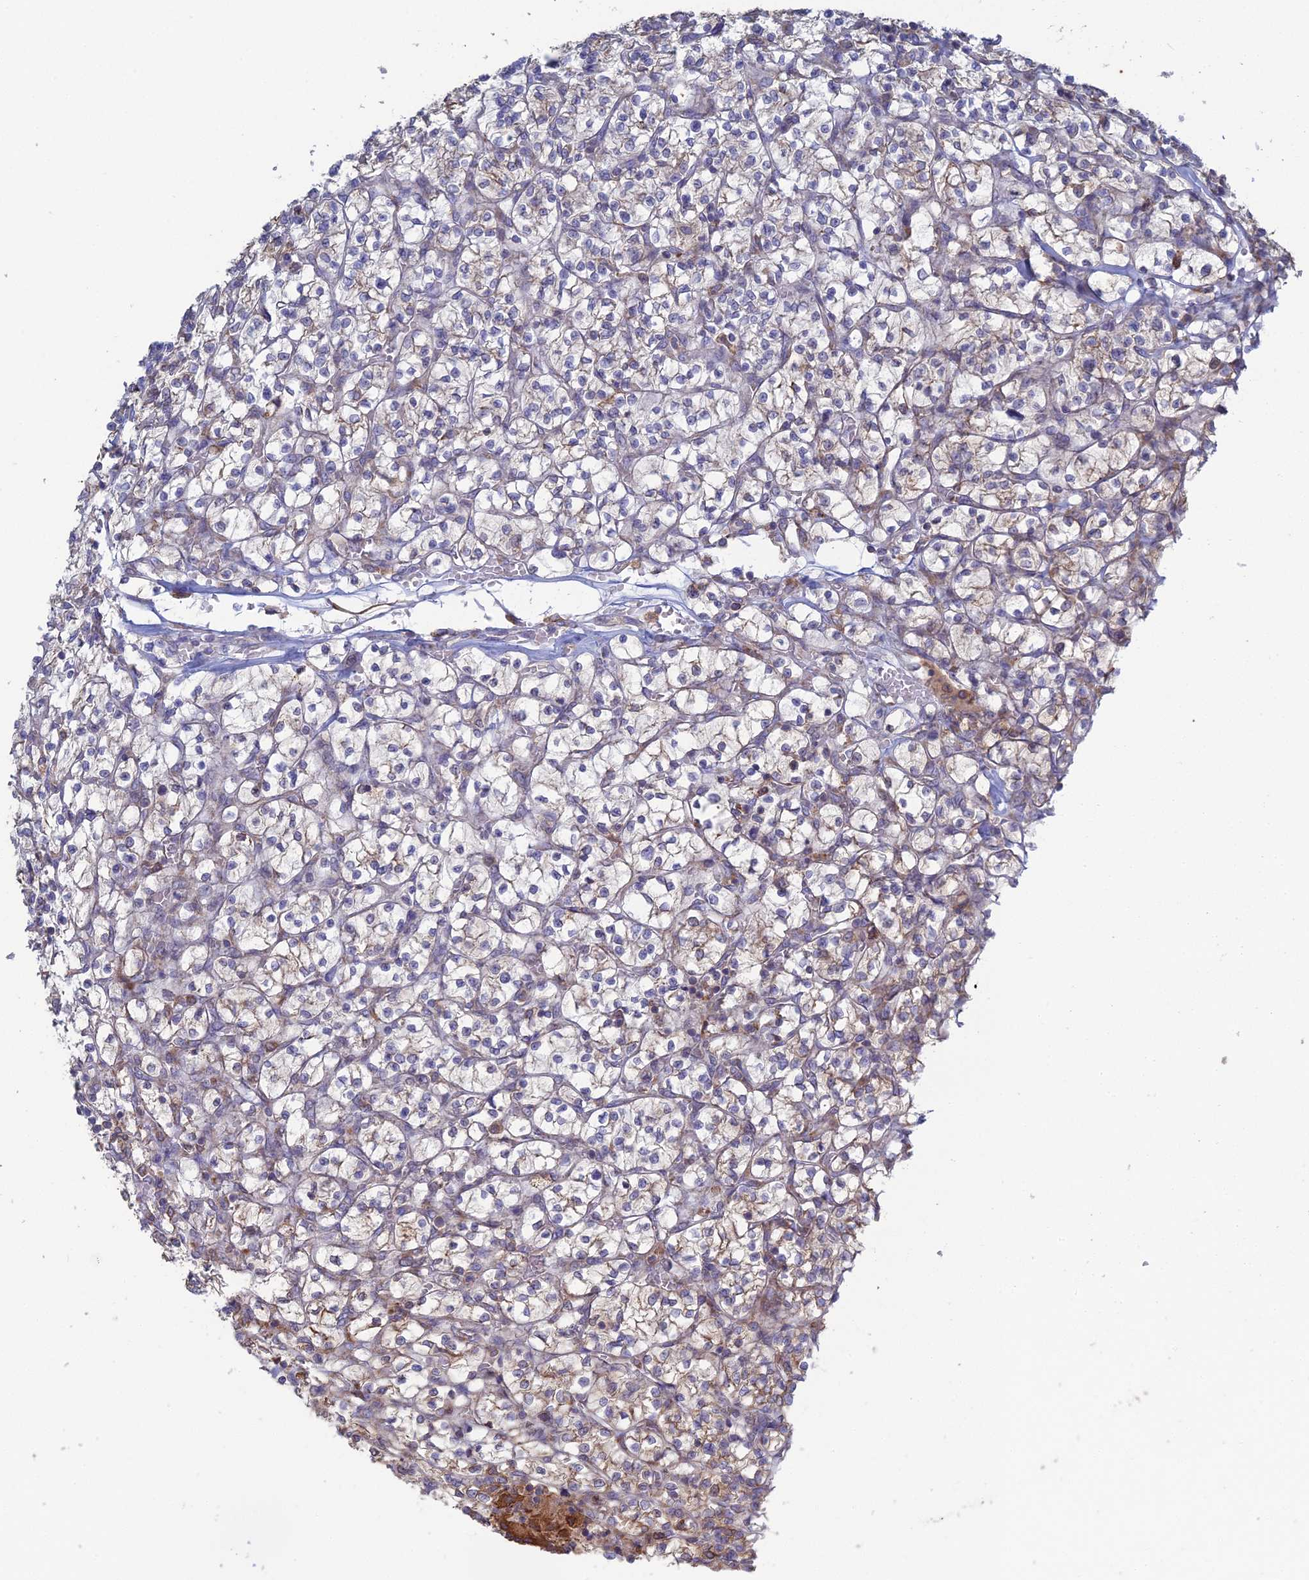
{"staining": {"intensity": "moderate", "quantity": "<25%", "location": "cytoplasmic/membranous"}, "tissue": "renal cancer", "cell_type": "Tumor cells", "image_type": "cancer", "snomed": [{"axis": "morphology", "description": "Adenocarcinoma, NOS"}, {"axis": "topography", "description": "Kidney"}], "caption": "Tumor cells reveal low levels of moderate cytoplasmic/membranous expression in approximately <25% of cells in human renal adenocarcinoma.", "gene": "TRAPPC6A", "patient": {"sex": "female", "age": 64}}